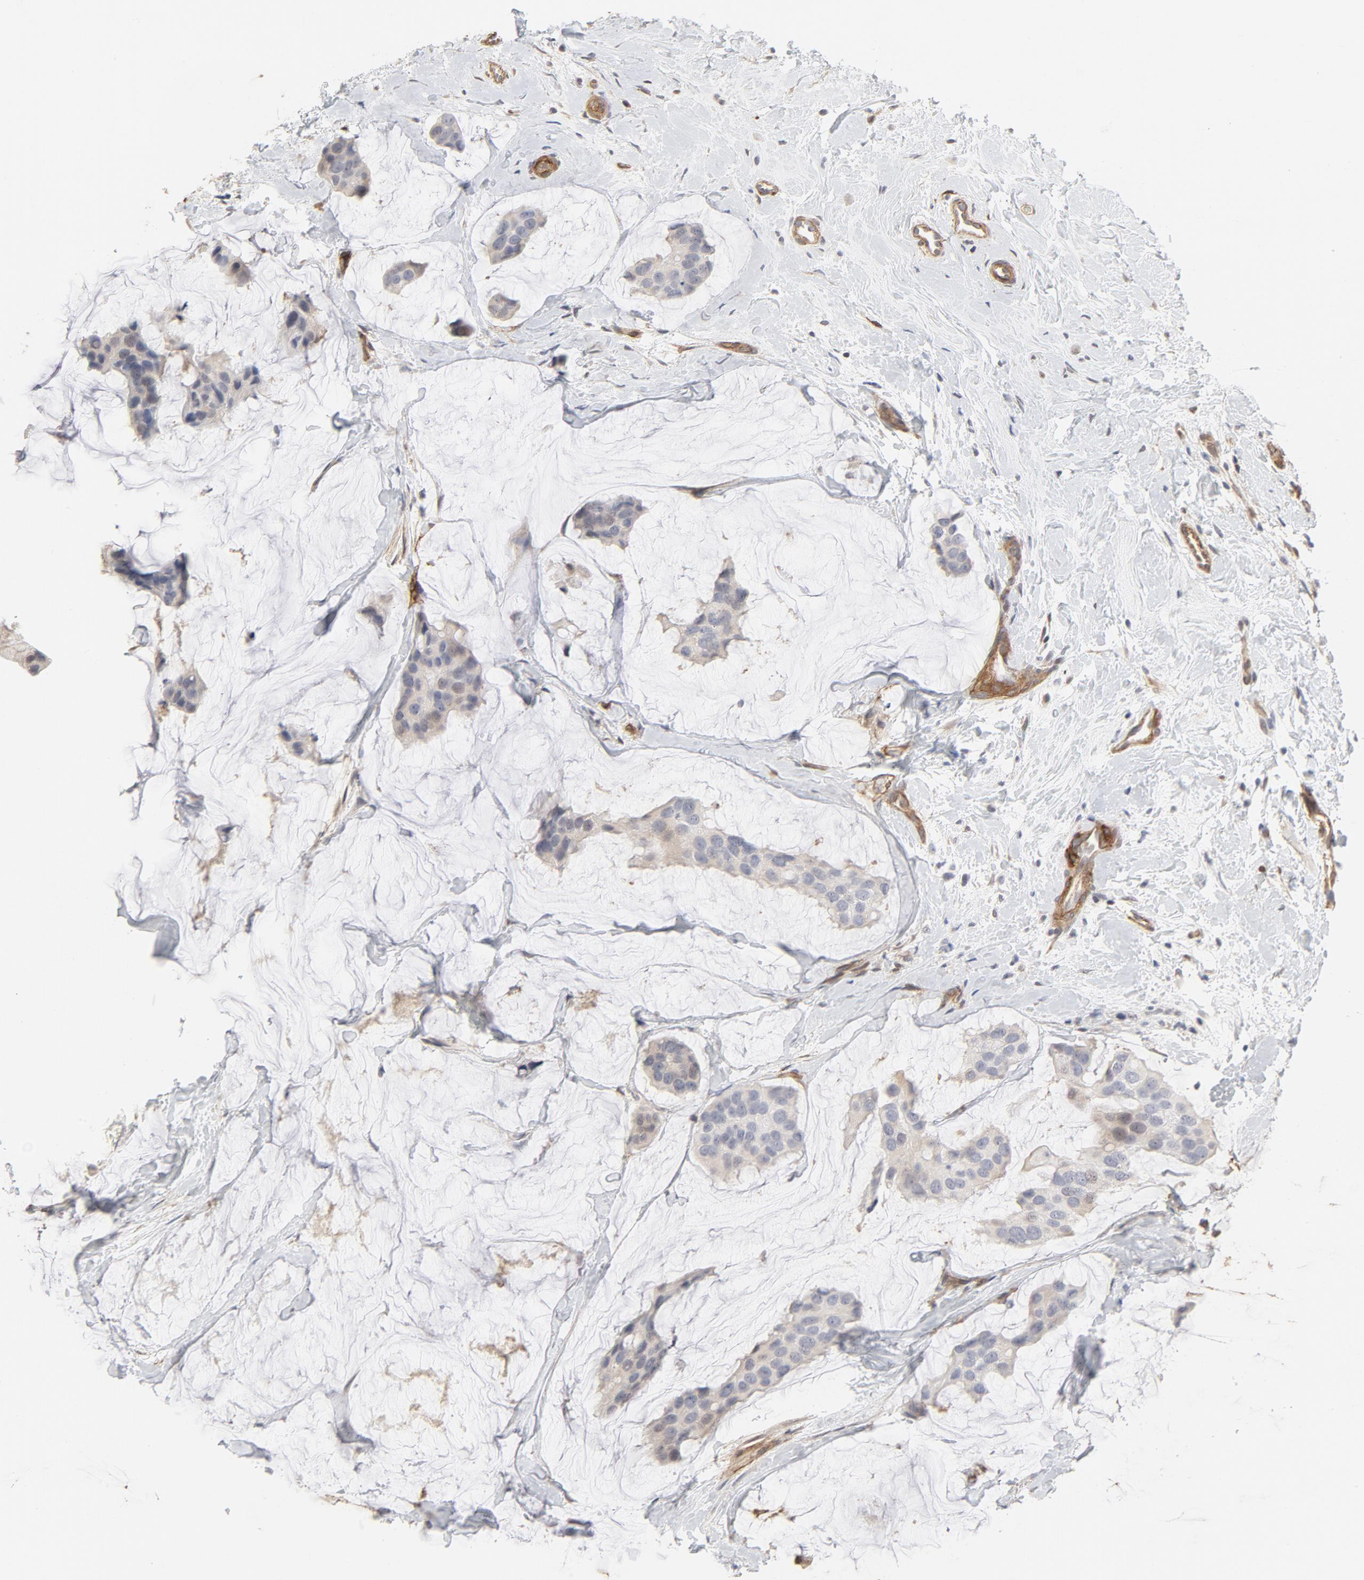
{"staining": {"intensity": "negative", "quantity": "none", "location": "none"}, "tissue": "breast cancer", "cell_type": "Tumor cells", "image_type": "cancer", "snomed": [{"axis": "morphology", "description": "Normal tissue, NOS"}, {"axis": "morphology", "description": "Duct carcinoma"}, {"axis": "topography", "description": "Breast"}], "caption": "Tumor cells are negative for protein expression in human intraductal carcinoma (breast). The staining is performed using DAB (3,3'-diaminobenzidine) brown chromogen with nuclei counter-stained in using hematoxylin.", "gene": "MAGED4", "patient": {"sex": "female", "age": 50}}